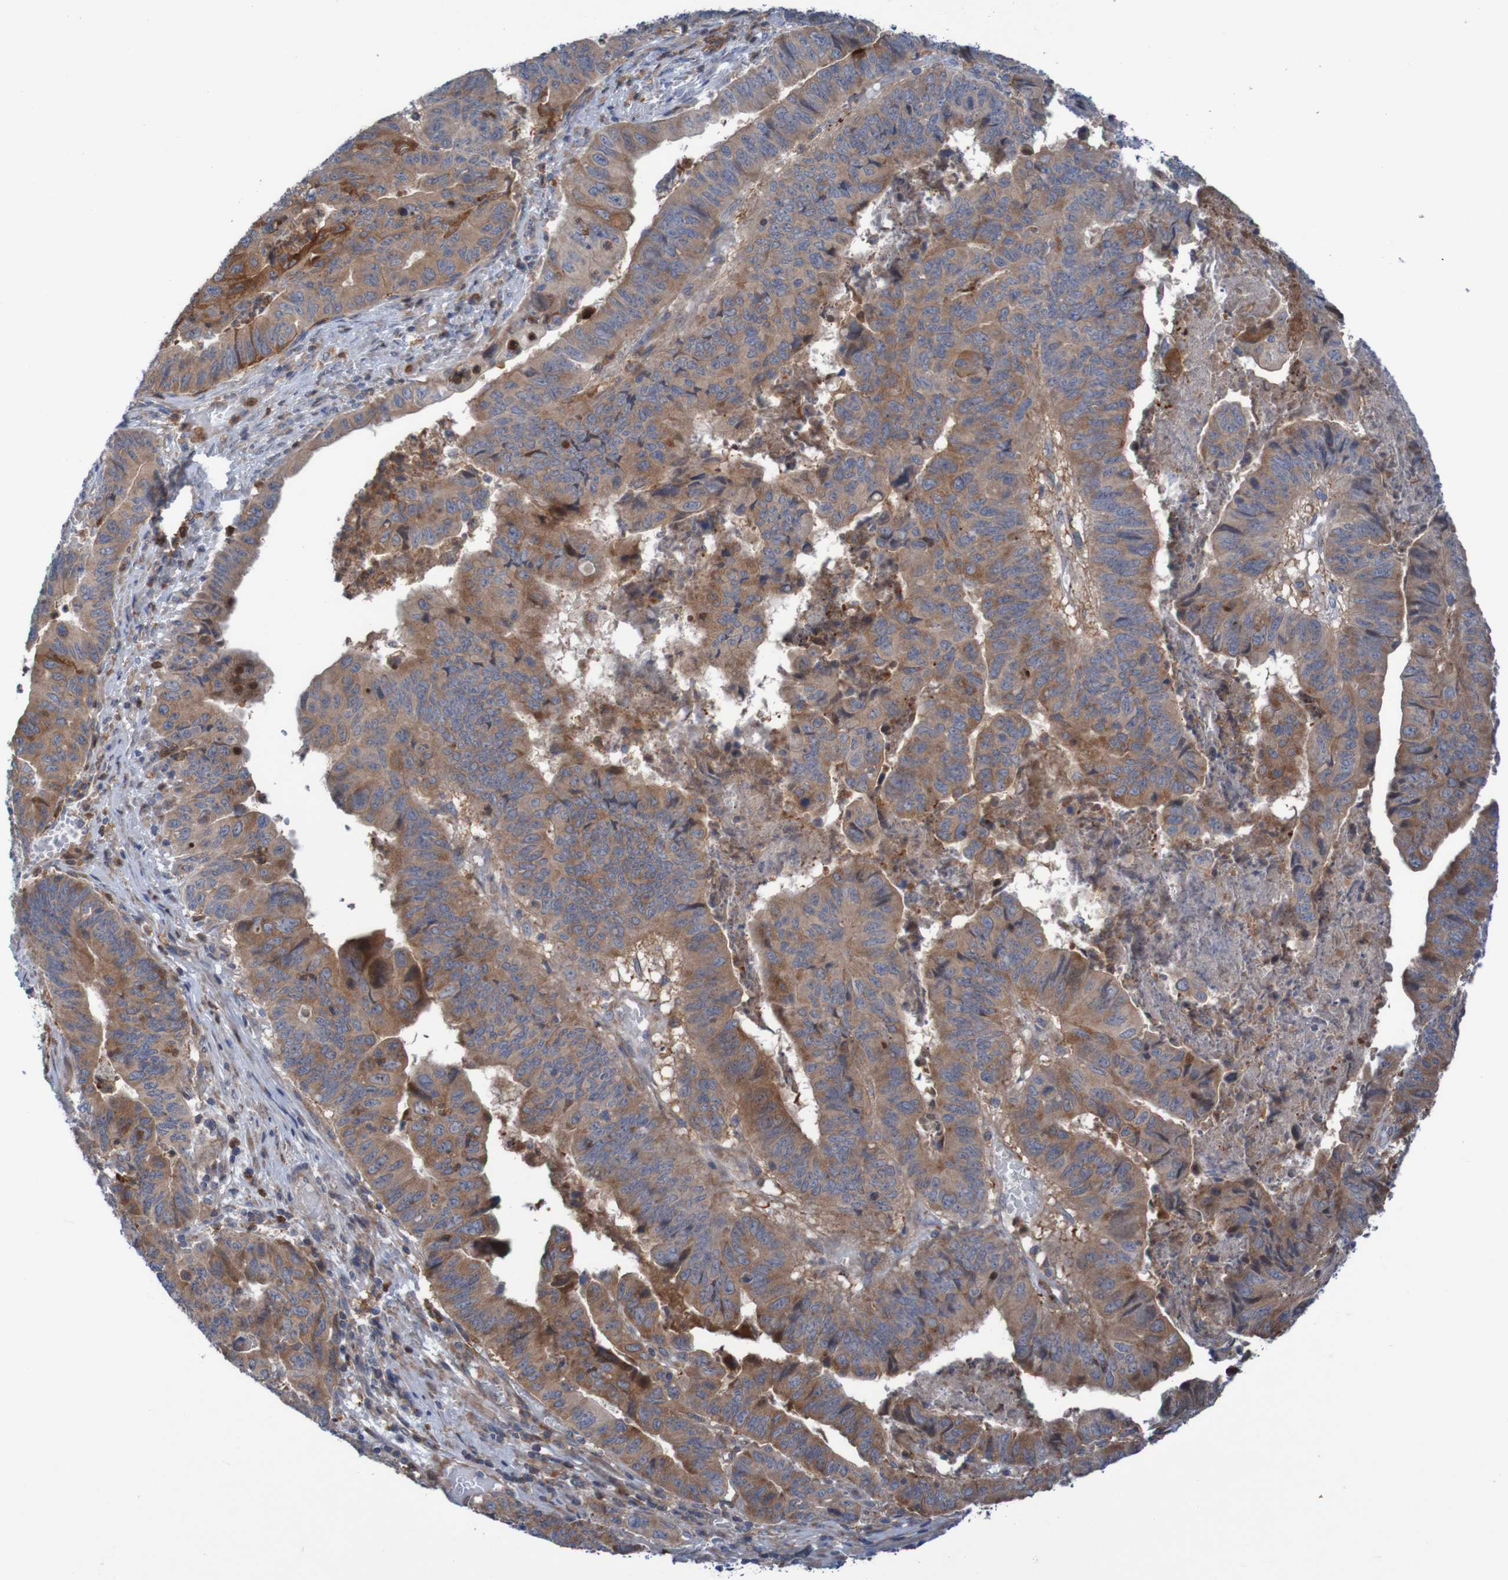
{"staining": {"intensity": "strong", "quantity": ">75%", "location": "cytoplasmic/membranous"}, "tissue": "stomach cancer", "cell_type": "Tumor cells", "image_type": "cancer", "snomed": [{"axis": "morphology", "description": "Adenocarcinoma, NOS"}, {"axis": "topography", "description": "Stomach, lower"}], "caption": "Immunohistochemistry (DAB (3,3'-diaminobenzidine)) staining of adenocarcinoma (stomach) displays strong cytoplasmic/membranous protein positivity in approximately >75% of tumor cells.", "gene": "ANGPT4", "patient": {"sex": "male", "age": 77}}